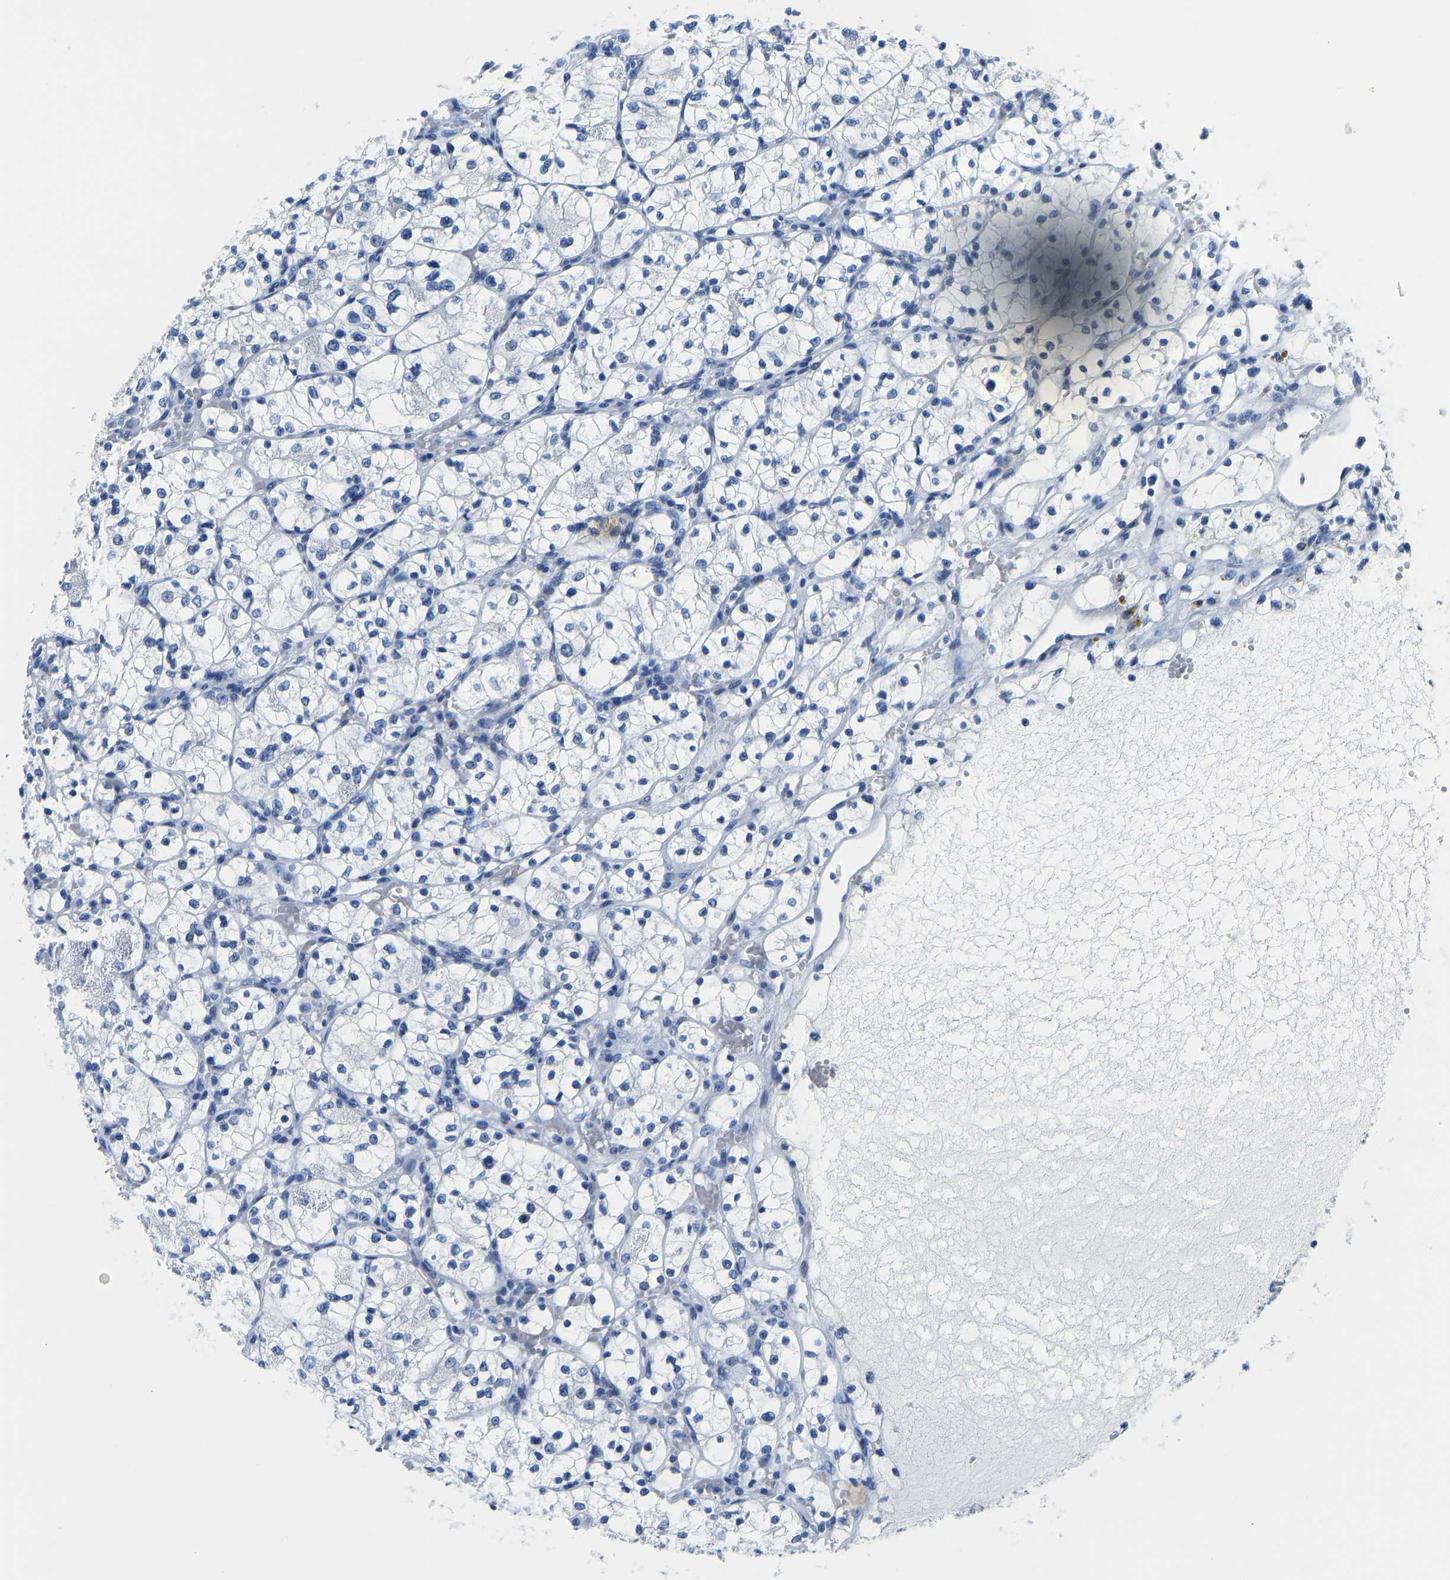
{"staining": {"intensity": "negative", "quantity": "none", "location": "none"}, "tissue": "renal cancer", "cell_type": "Tumor cells", "image_type": "cancer", "snomed": [{"axis": "morphology", "description": "Adenocarcinoma, NOS"}, {"axis": "topography", "description": "Kidney"}], "caption": "This photomicrograph is of renal cancer stained with IHC to label a protein in brown with the nuclei are counter-stained blue. There is no staining in tumor cells.", "gene": "SERPINB3", "patient": {"sex": "female", "age": 60}}